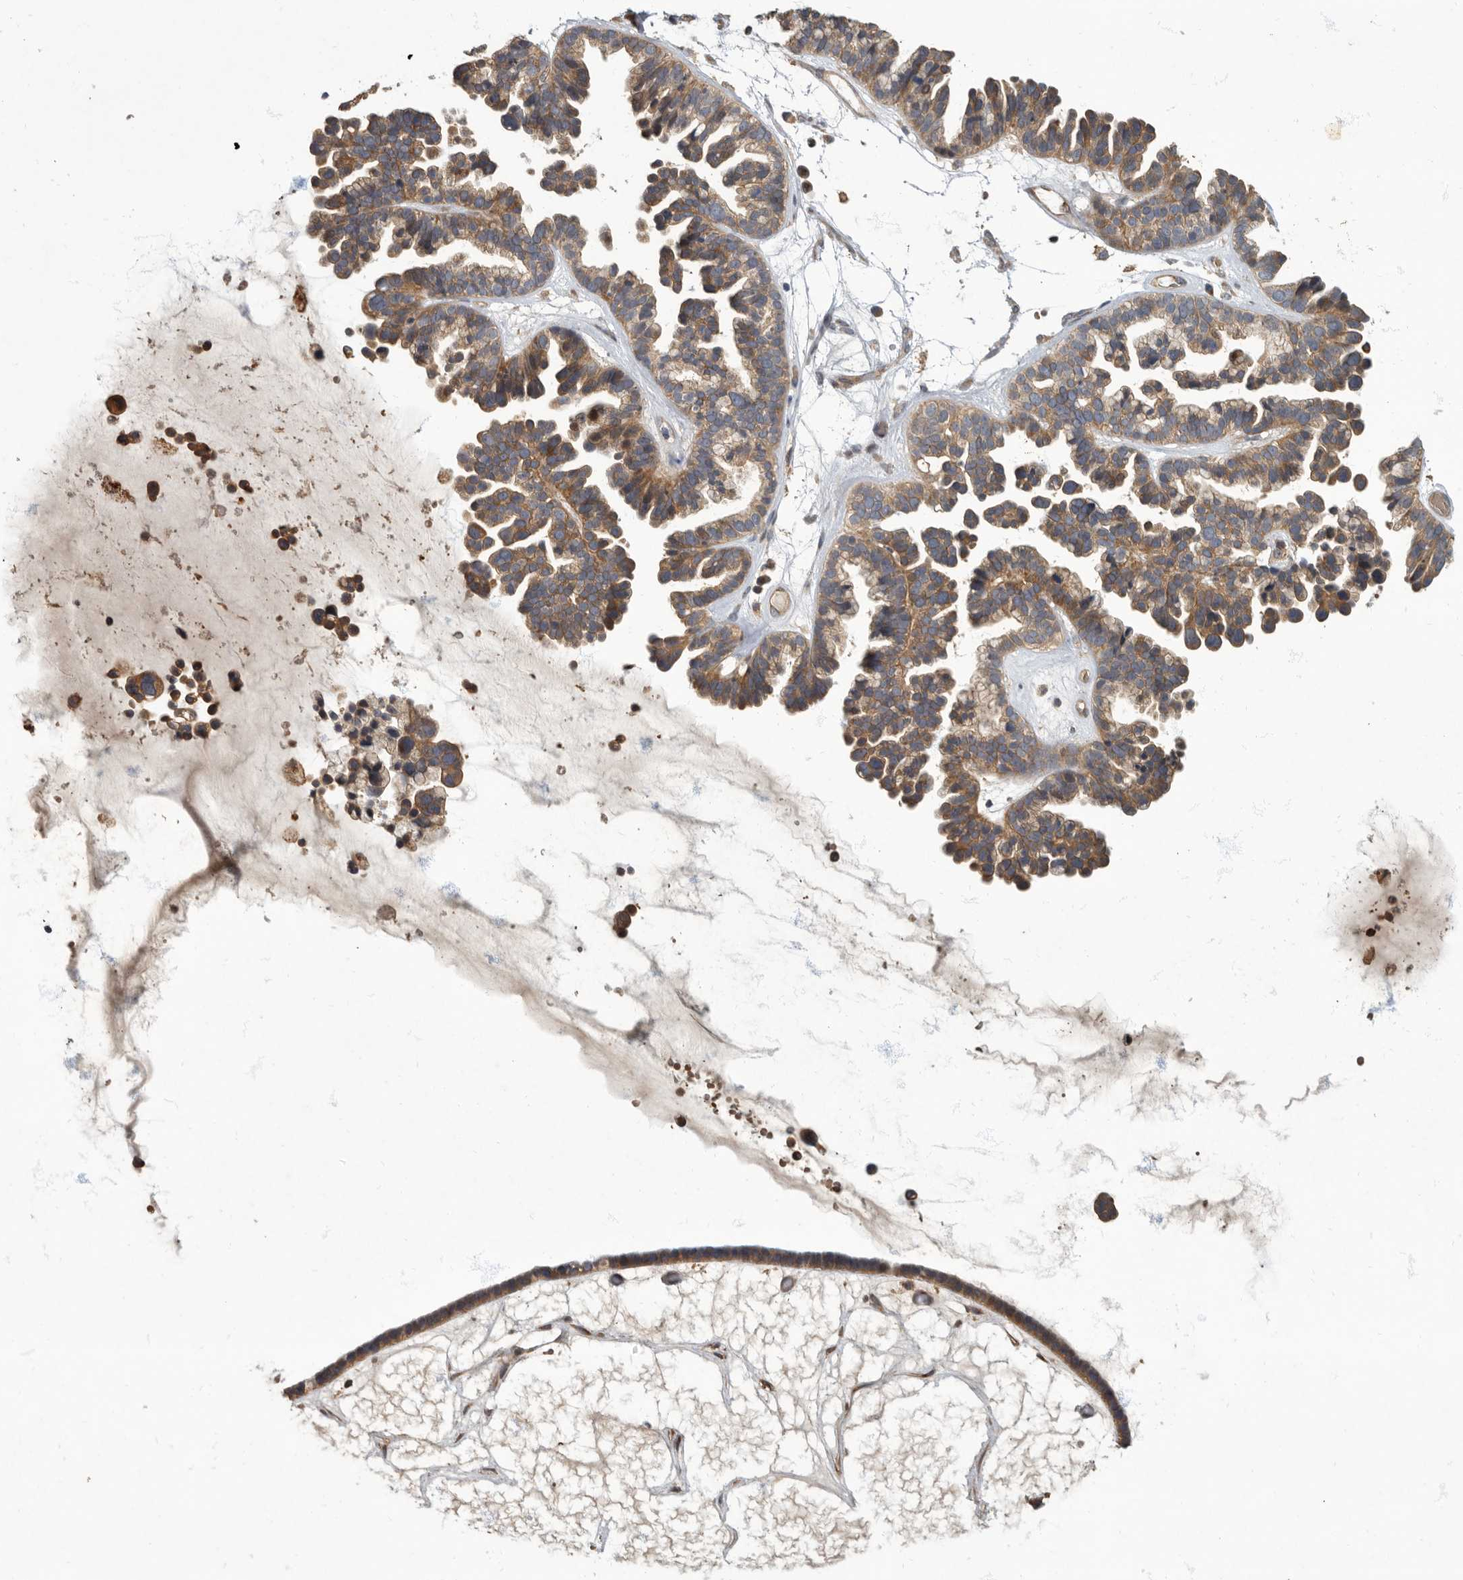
{"staining": {"intensity": "moderate", "quantity": ">75%", "location": "cytoplasmic/membranous"}, "tissue": "ovarian cancer", "cell_type": "Tumor cells", "image_type": "cancer", "snomed": [{"axis": "morphology", "description": "Cystadenocarcinoma, serous, NOS"}, {"axis": "topography", "description": "Ovary"}], "caption": "Ovarian cancer stained with DAB IHC demonstrates medium levels of moderate cytoplasmic/membranous staining in approximately >75% of tumor cells. (DAB = brown stain, brightfield microscopy at high magnification).", "gene": "IQCK", "patient": {"sex": "female", "age": 56}}